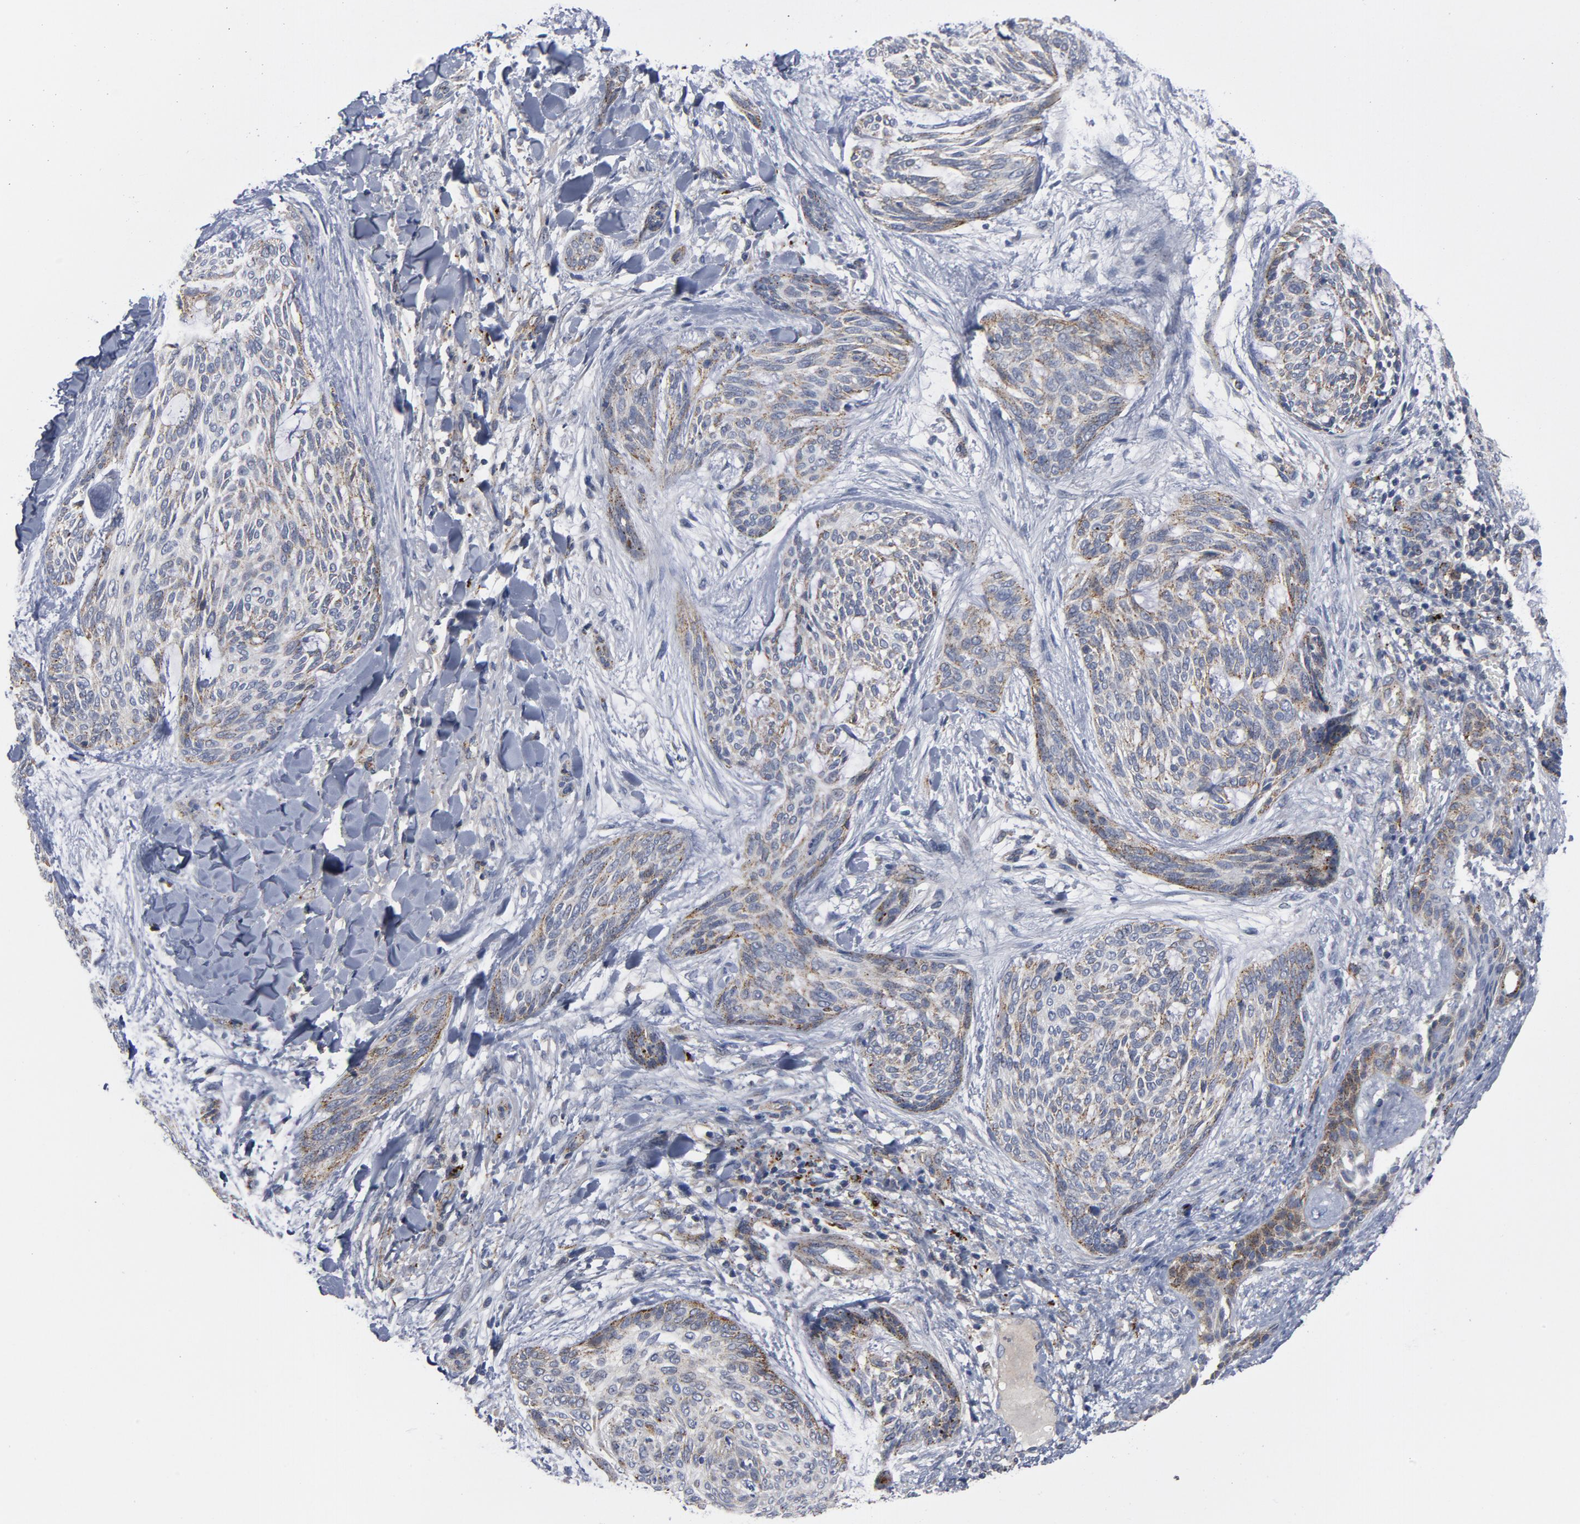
{"staining": {"intensity": "moderate", "quantity": "<25%", "location": "cytoplasmic/membranous"}, "tissue": "skin cancer", "cell_type": "Tumor cells", "image_type": "cancer", "snomed": [{"axis": "morphology", "description": "Normal tissue, NOS"}, {"axis": "morphology", "description": "Basal cell carcinoma"}, {"axis": "topography", "description": "Skin"}], "caption": "Basal cell carcinoma (skin) was stained to show a protein in brown. There is low levels of moderate cytoplasmic/membranous expression in about <25% of tumor cells. Immunohistochemistry stains the protein in brown and the nuclei are stained blue.", "gene": "AKT2", "patient": {"sex": "female", "age": 71}}